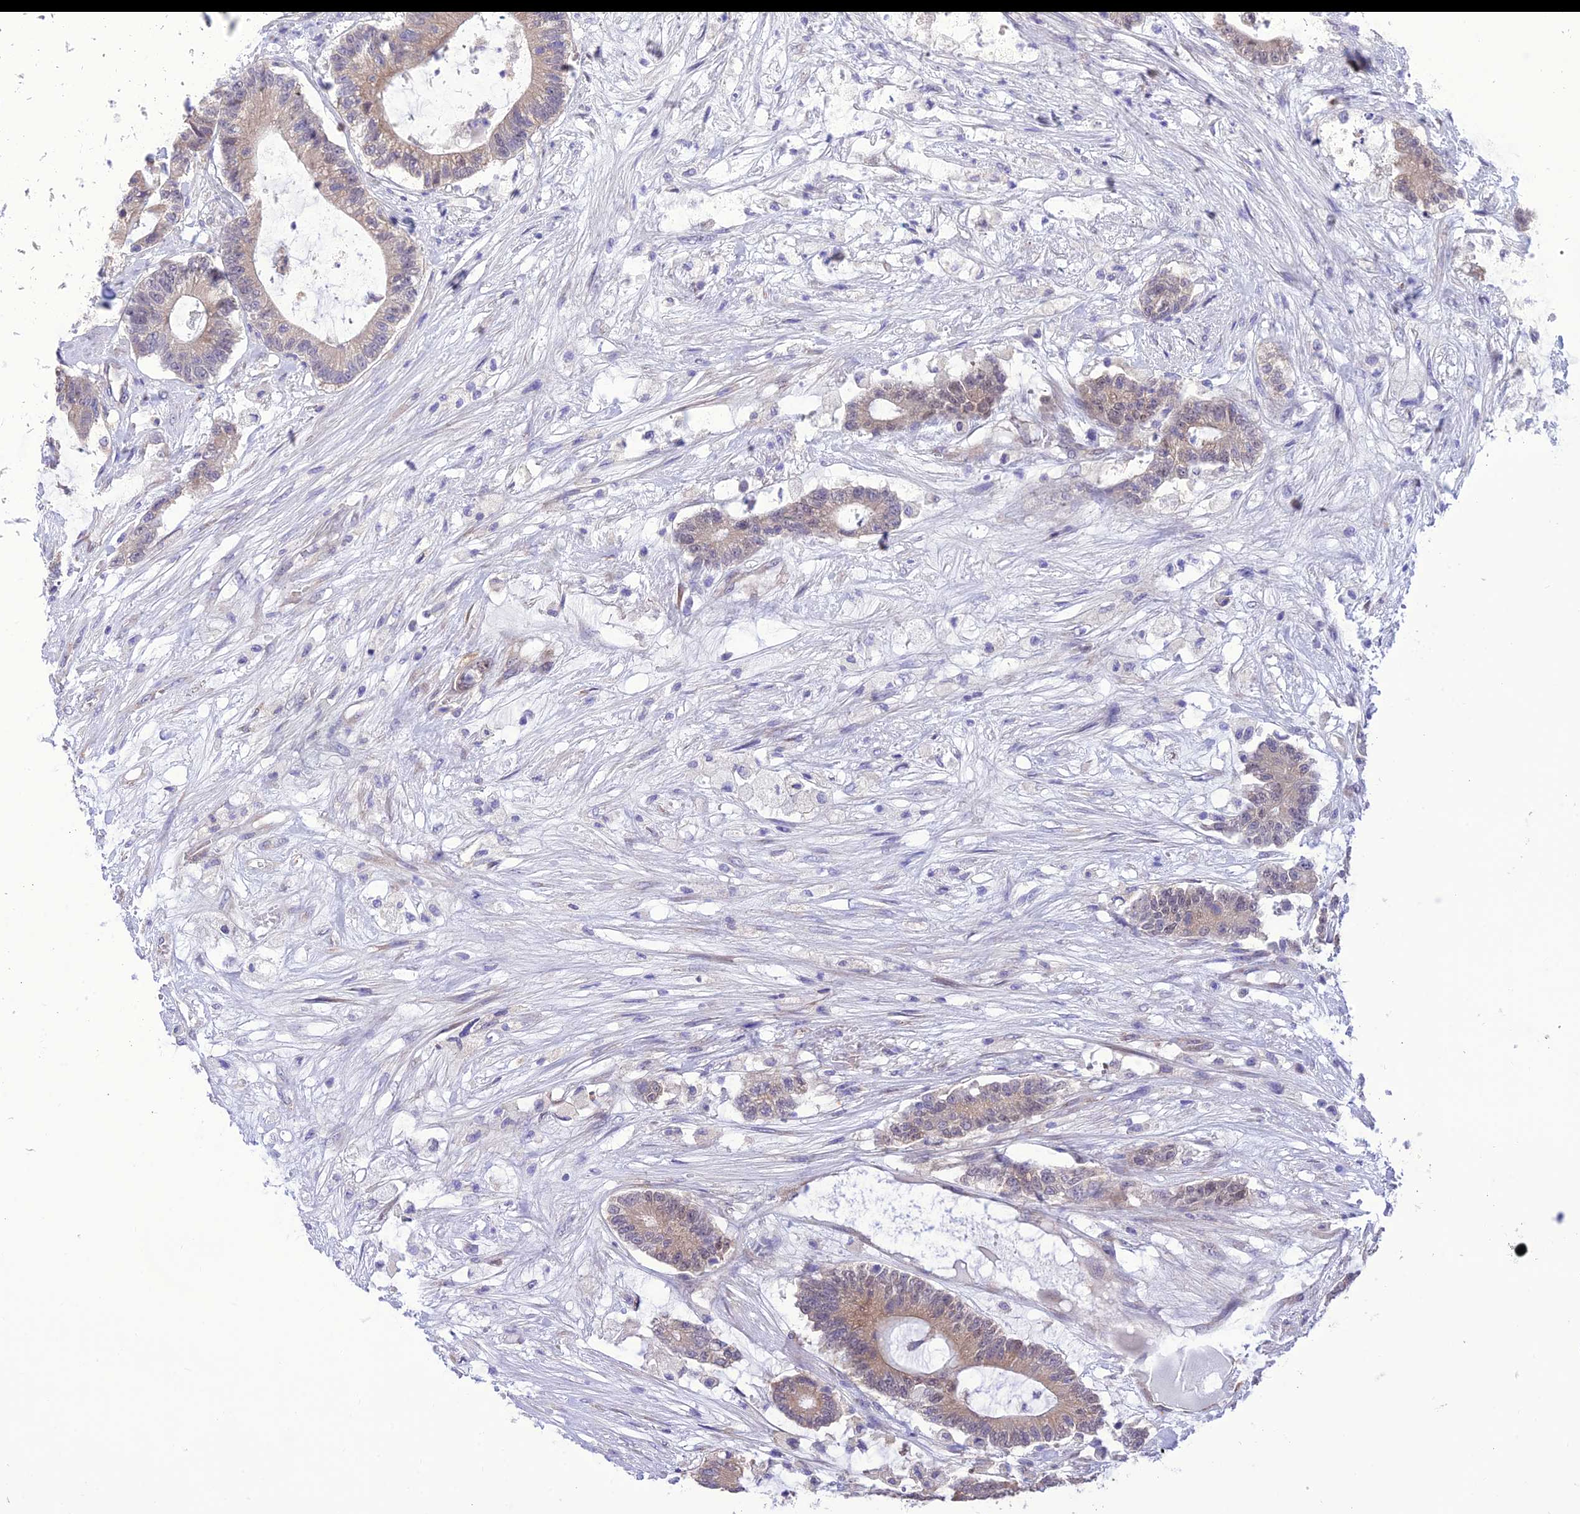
{"staining": {"intensity": "weak", "quantity": ">75%", "location": "cytoplasmic/membranous"}, "tissue": "colorectal cancer", "cell_type": "Tumor cells", "image_type": "cancer", "snomed": [{"axis": "morphology", "description": "Adenocarcinoma, NOS"}, {"axis": "topography", "description": "Colon"}], "caption": "Protein staining displays weak cytoplasmic/membranous expression in about >75% of tumor cells in adenocarcinoma (colorectal).", "gene": "RNF126", "patient": {"sex": "female", "age": 84}}